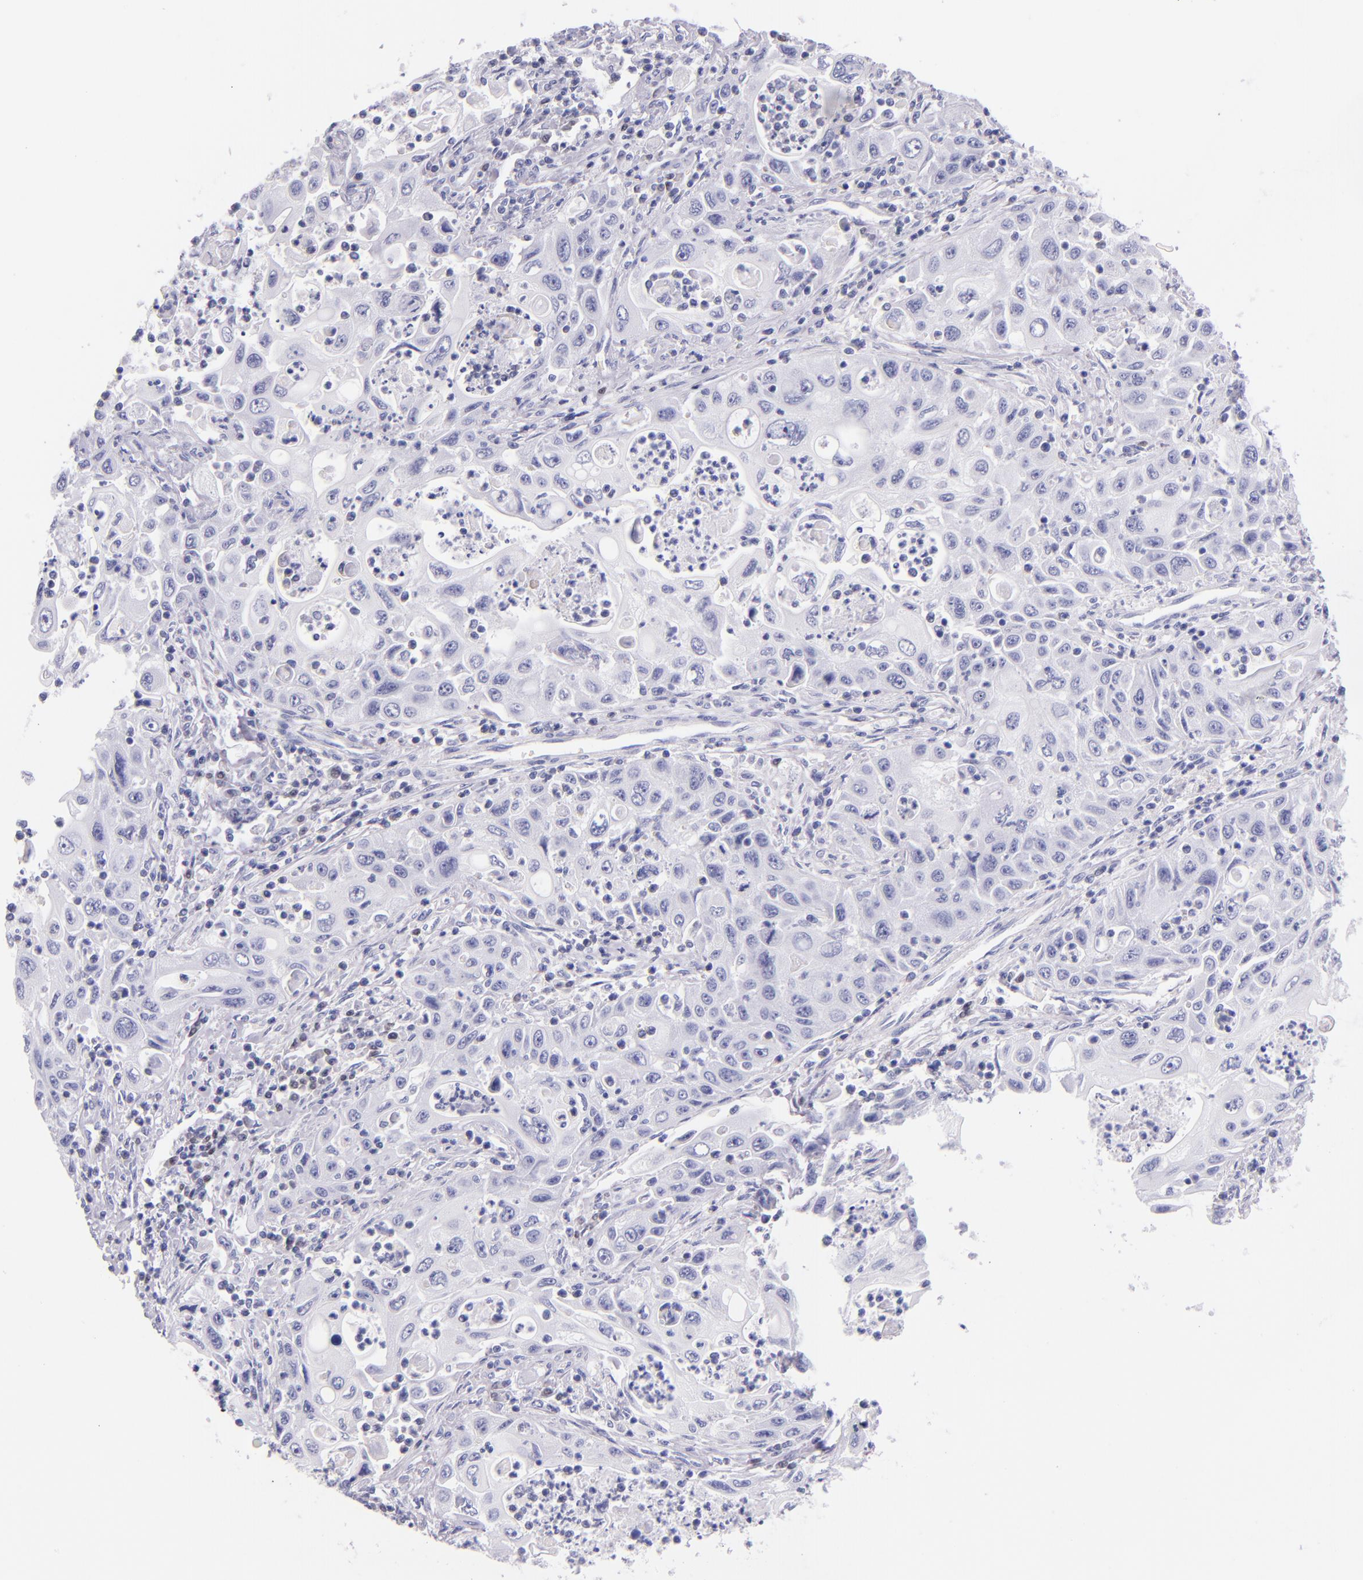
{"staining": {"intensity": "negative", "quantity": "none", "location": "none"}, "tissue": "pancreatic cancer", "cell_type": "Tumor cells", "image_type": "cancer", "snomed": [{"axis": "morphology", "description": "Adenocarcinoma, NOS"}, {"axis": "topography", "description": "Pancreas"}], "caption": "Protein analysis of pancreatic cancer (adenocarcinoma) exhibits no significant staining in tumor cells.", "gene": "IRF4", "patient": {"sex": "male", "age": 70}}